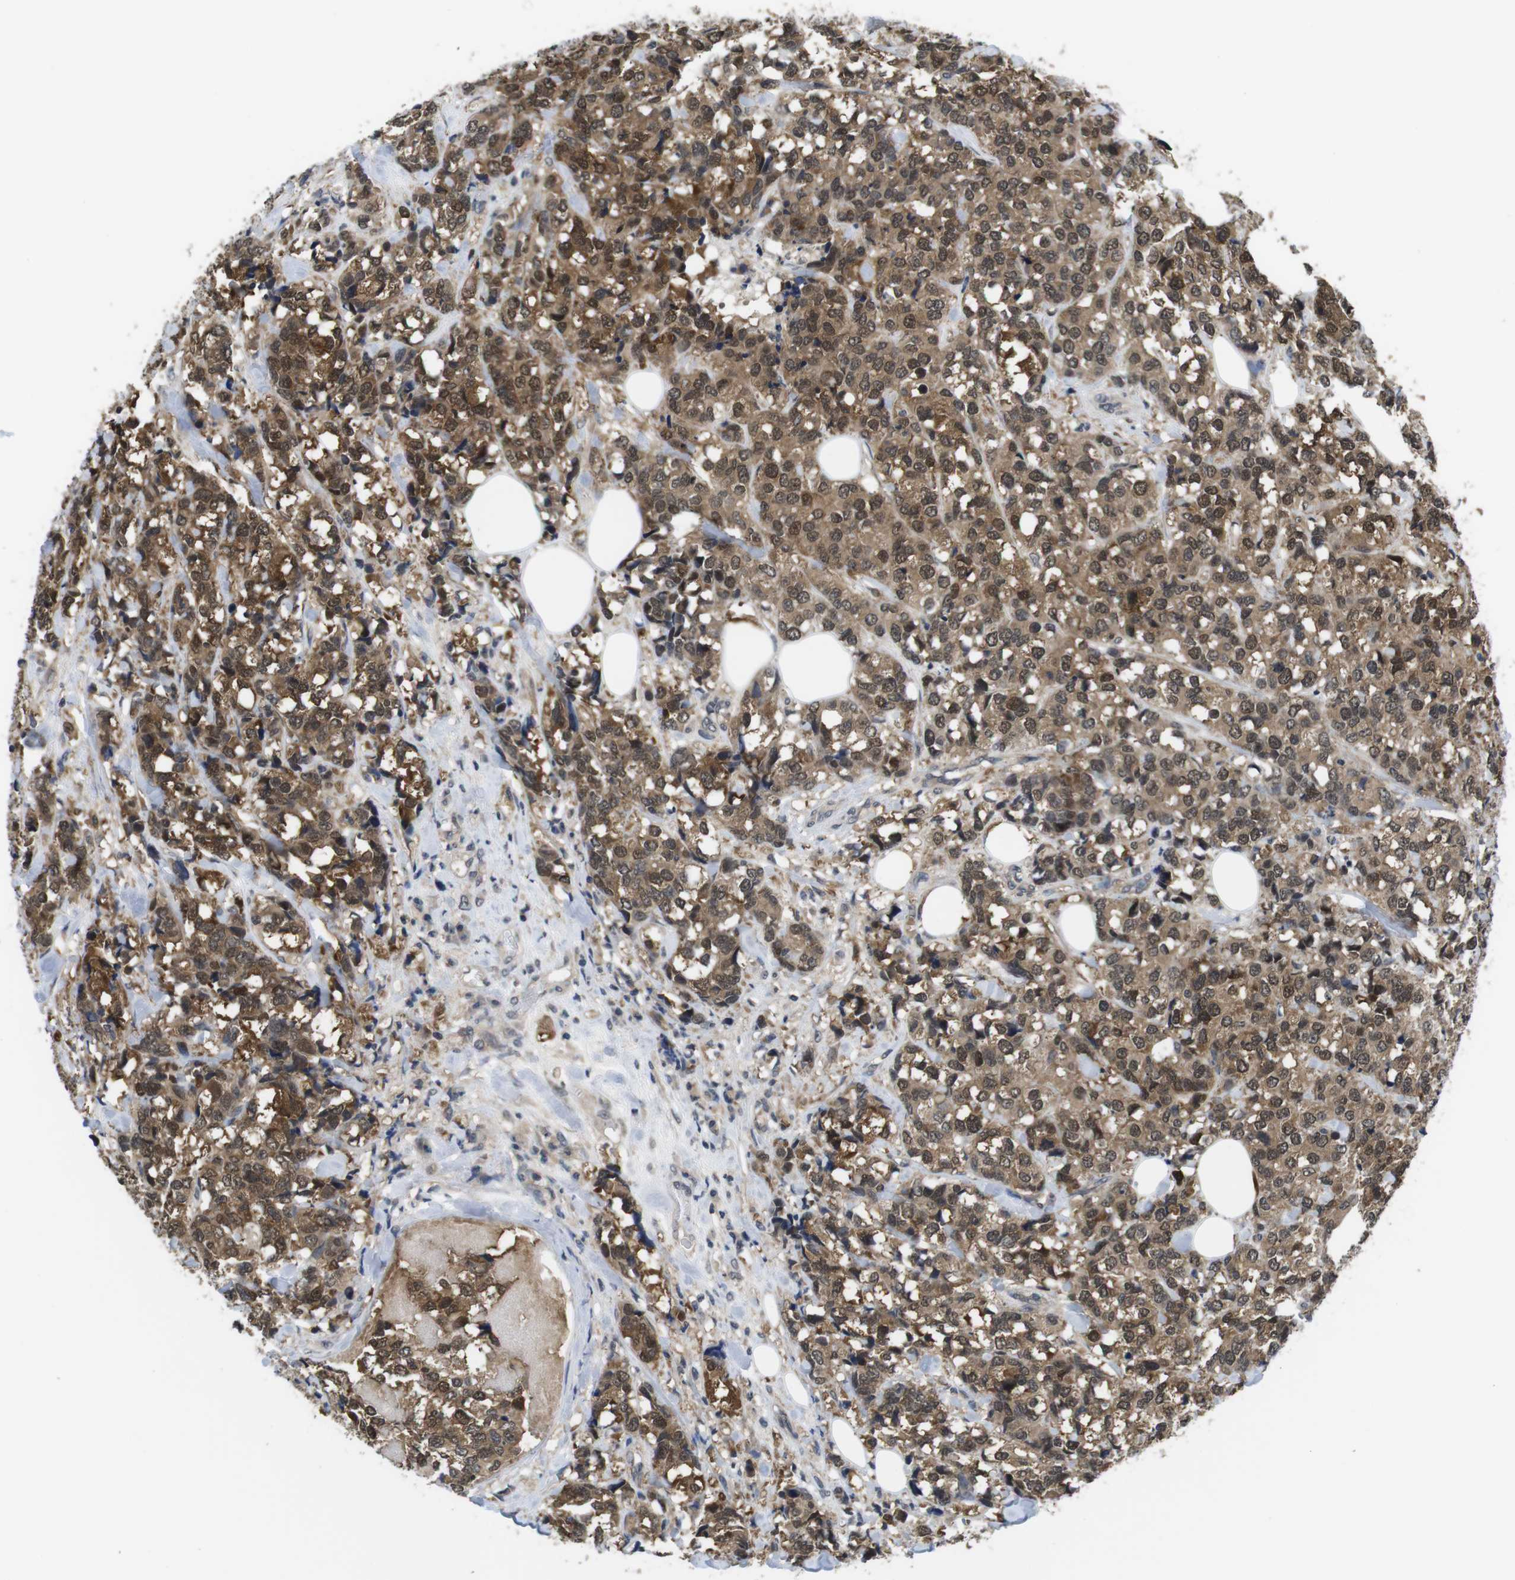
{"staining": {"intensity": "moderate", "quantity": ">75%", "location": "cytoplasmic/membranous,nuclear"}, "tissue": "breast cancer", "cell_type": "Tumor cells", "image_type": "cancer", "snomed": [{"axis": "morphology", "description": "Lobular carcinoma"}, {"axis": "topography", "description": "Breast"}], "caption": "Immunohistochemistry (DAB (3,3'-diaminobenzidine)) staining of lobular carcinoma (breast) demonstrates moderate cytoplasmic/membranous and nuclear protein staining in about >75% of tumor cells.", "gene": "FADD", "patient": {"sex": "female", "age": 59}}